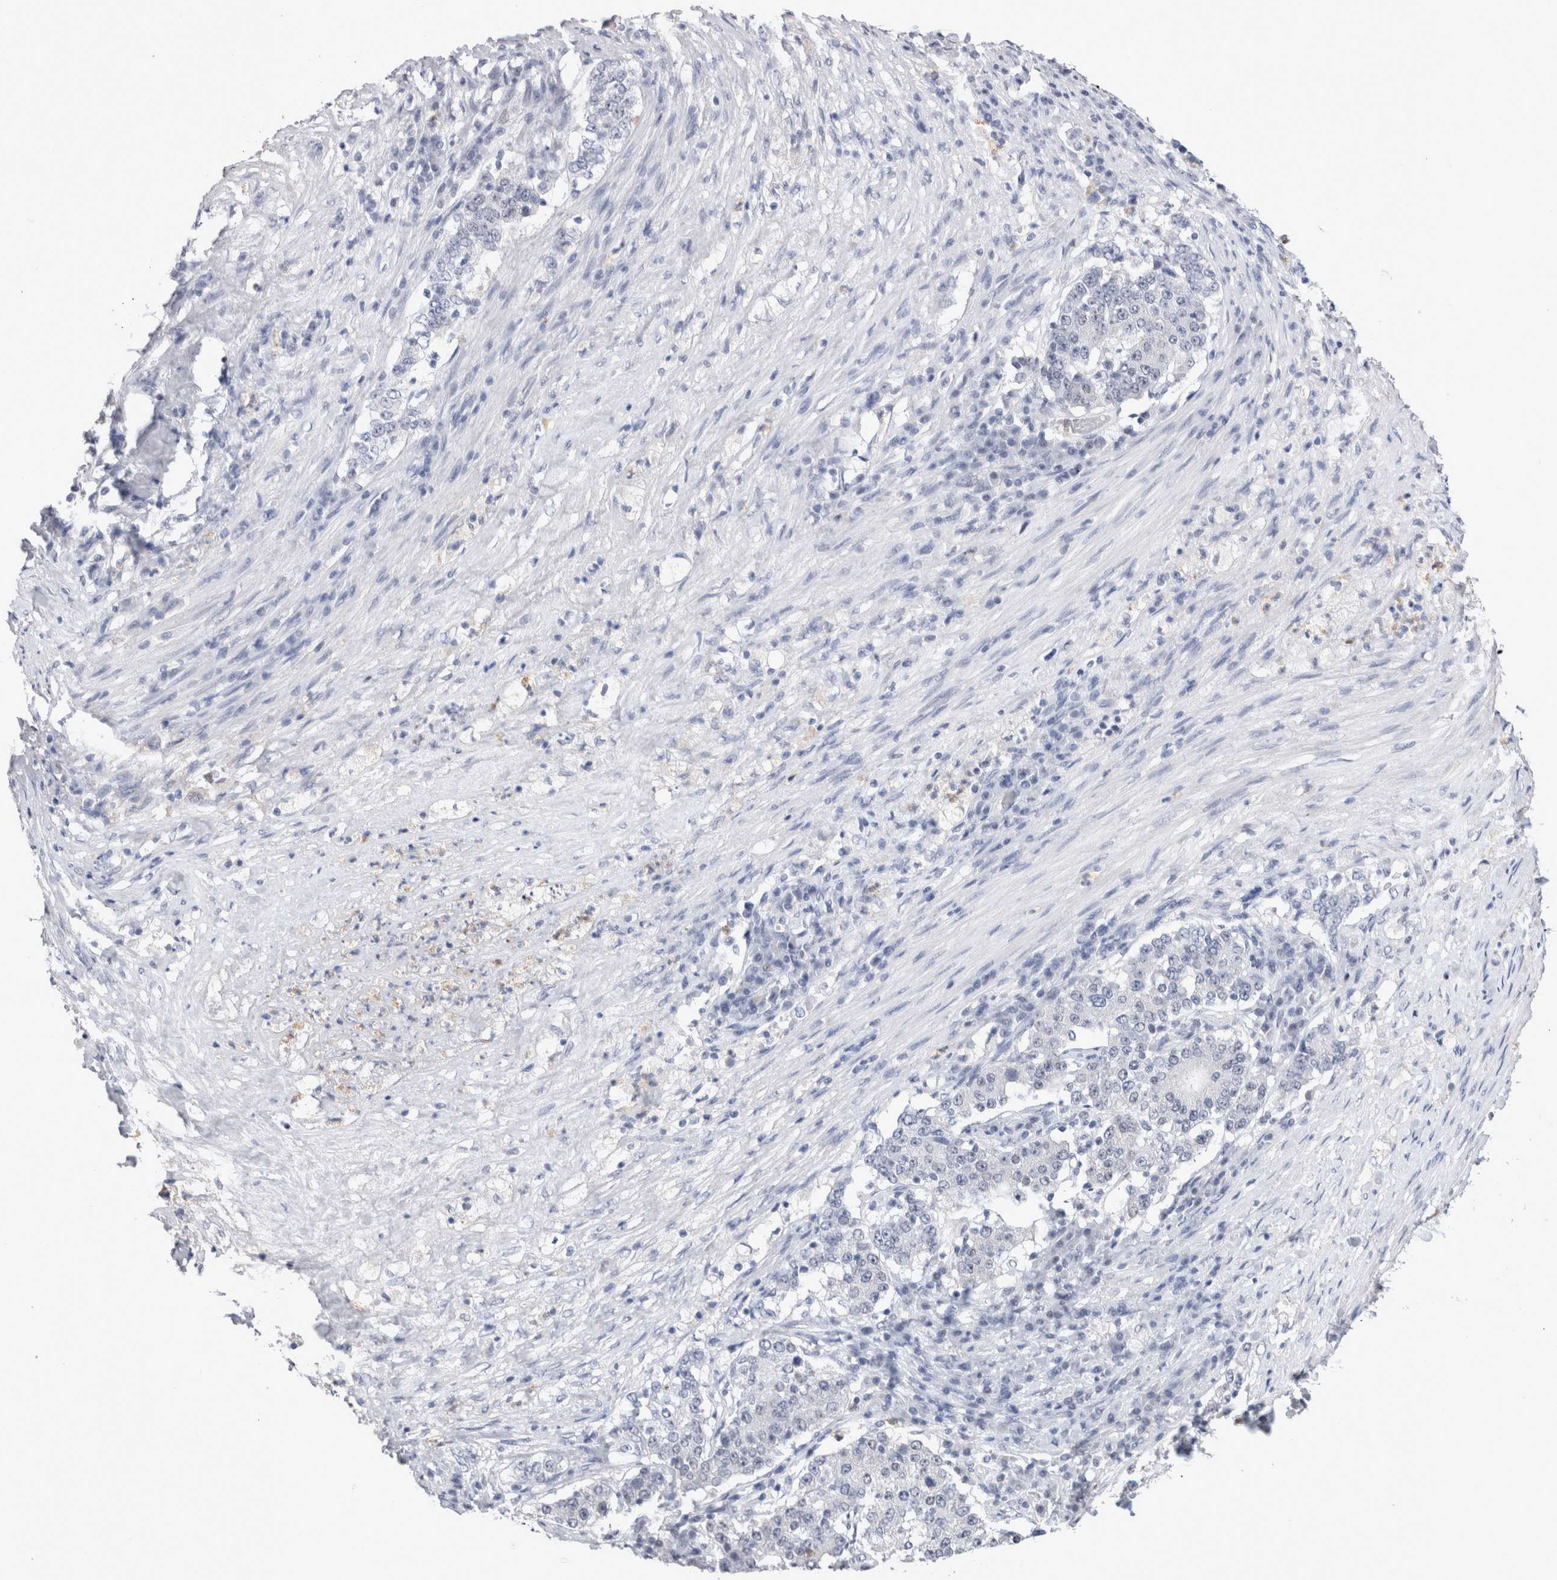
{"staining": {"intensity": "negative", "quantity": "none", "location": "none"}, "tissue": "stomach cancer", "cell_type": "Tumor cells", "image_type": "cancer", "snomed": [{"axis": "morphology", "description": "Adenocarcinoma, NOS"}, {"axis": "topography", "description": "Stomach"}], "caption": "Human stomach adenocarcinoma stained for a protein using IHC displays no staining in tumor cells.", "gene": "RBM6", "patient": {"sex": "male", "age": 59}}